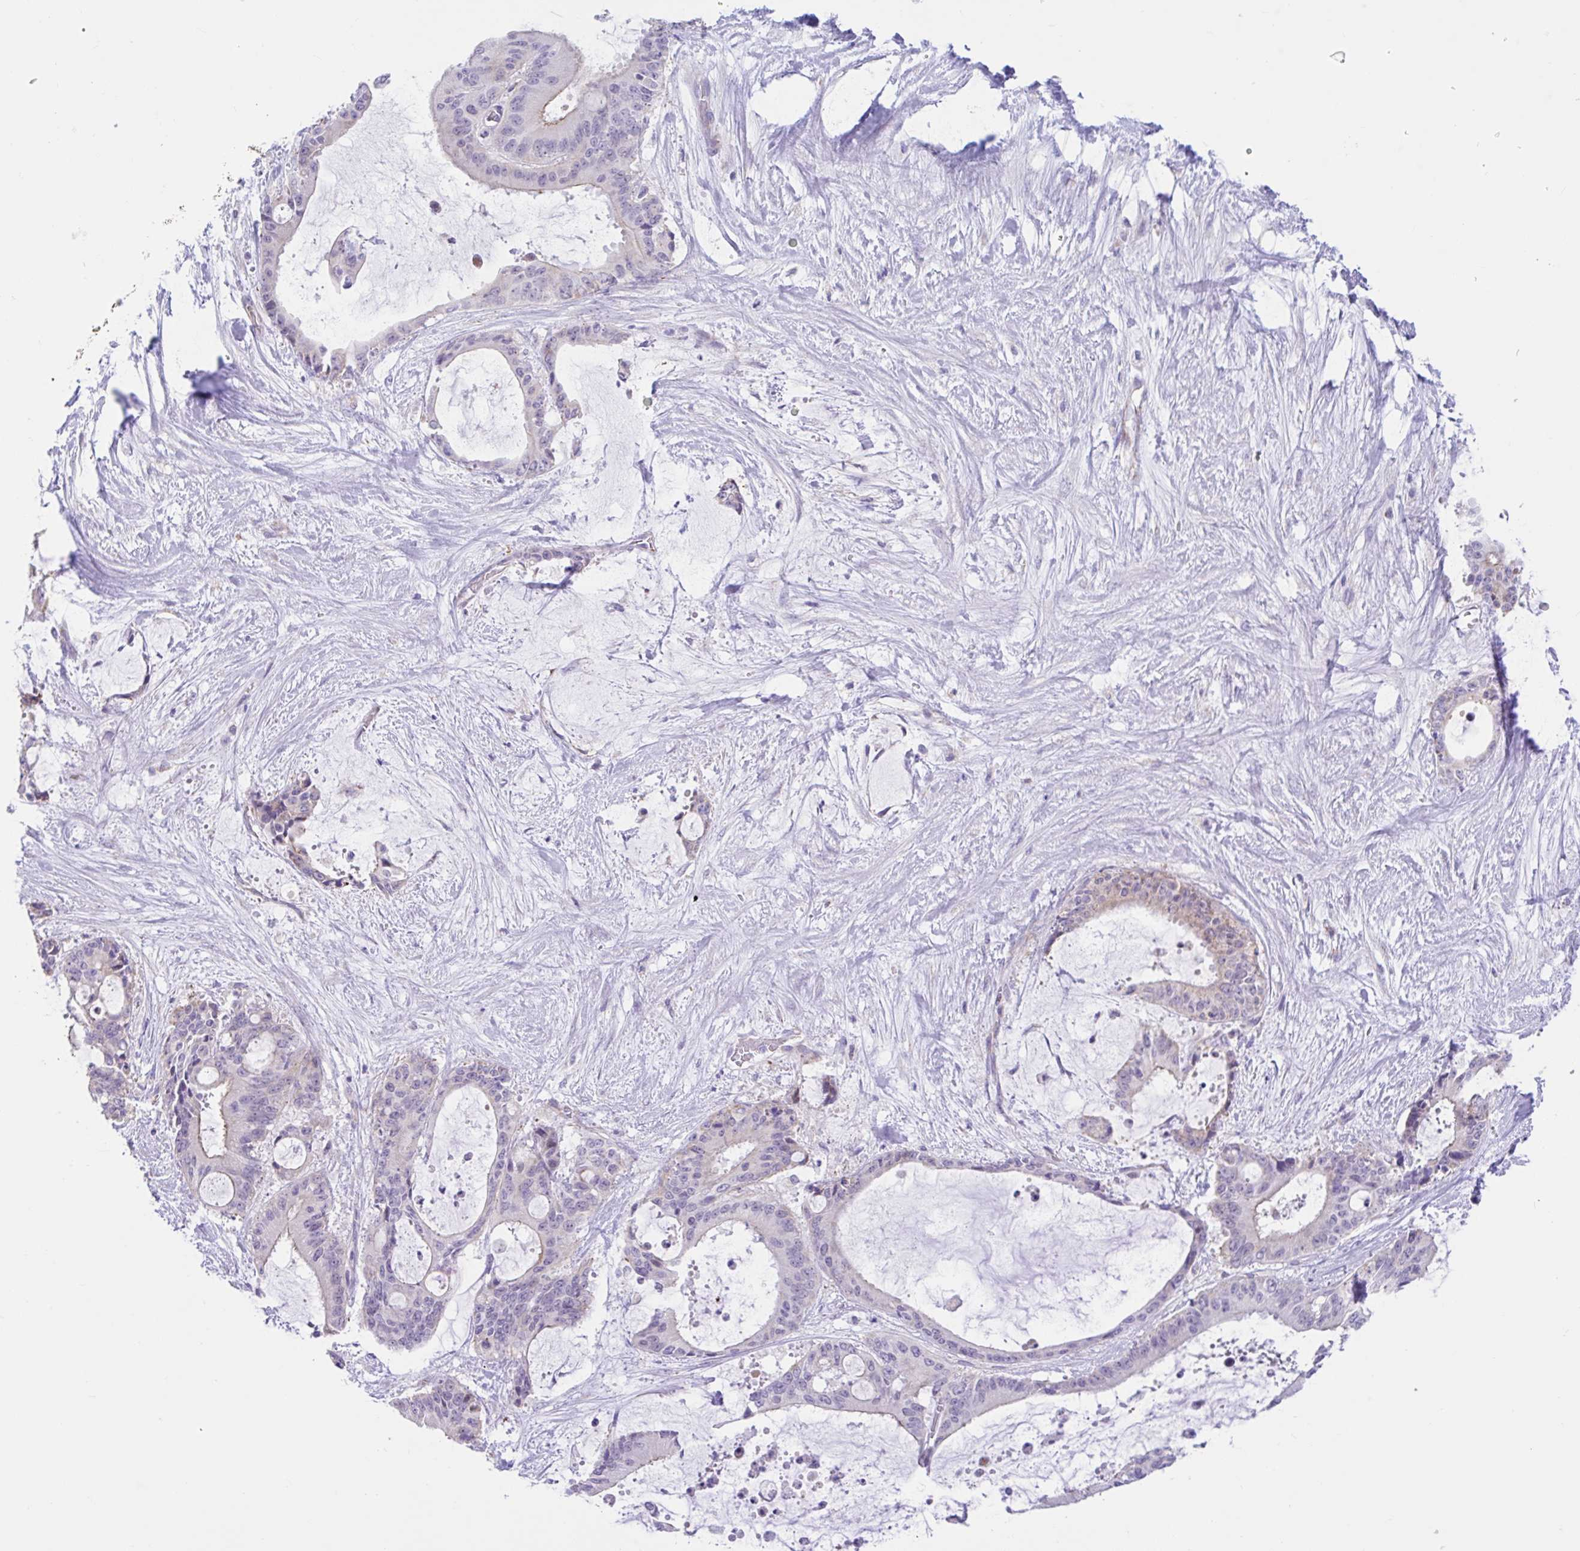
{"staining": {"intensity": "negative", "quantity": "none", "location": "none"}, "tissue": "liver cancer", "cell_type": "Tumor cells", "image_type": "cancer", "snomed": [{"axis": "morphology", "description": "Normal tissue, NOS"}, {"axis": "morphology", "description": "Cholangiocarcinoma"}, {"axis": "topography", "description": "Liver"}, {"axis": "topography", "description": "Peripheral nerve tissue"}], "caption": "Photomicrograph shows no significant protein positivity in tumor cells of liver cancer.", "gene": "NDUFS2", "patient": {"sex": "female", "age": 73}}